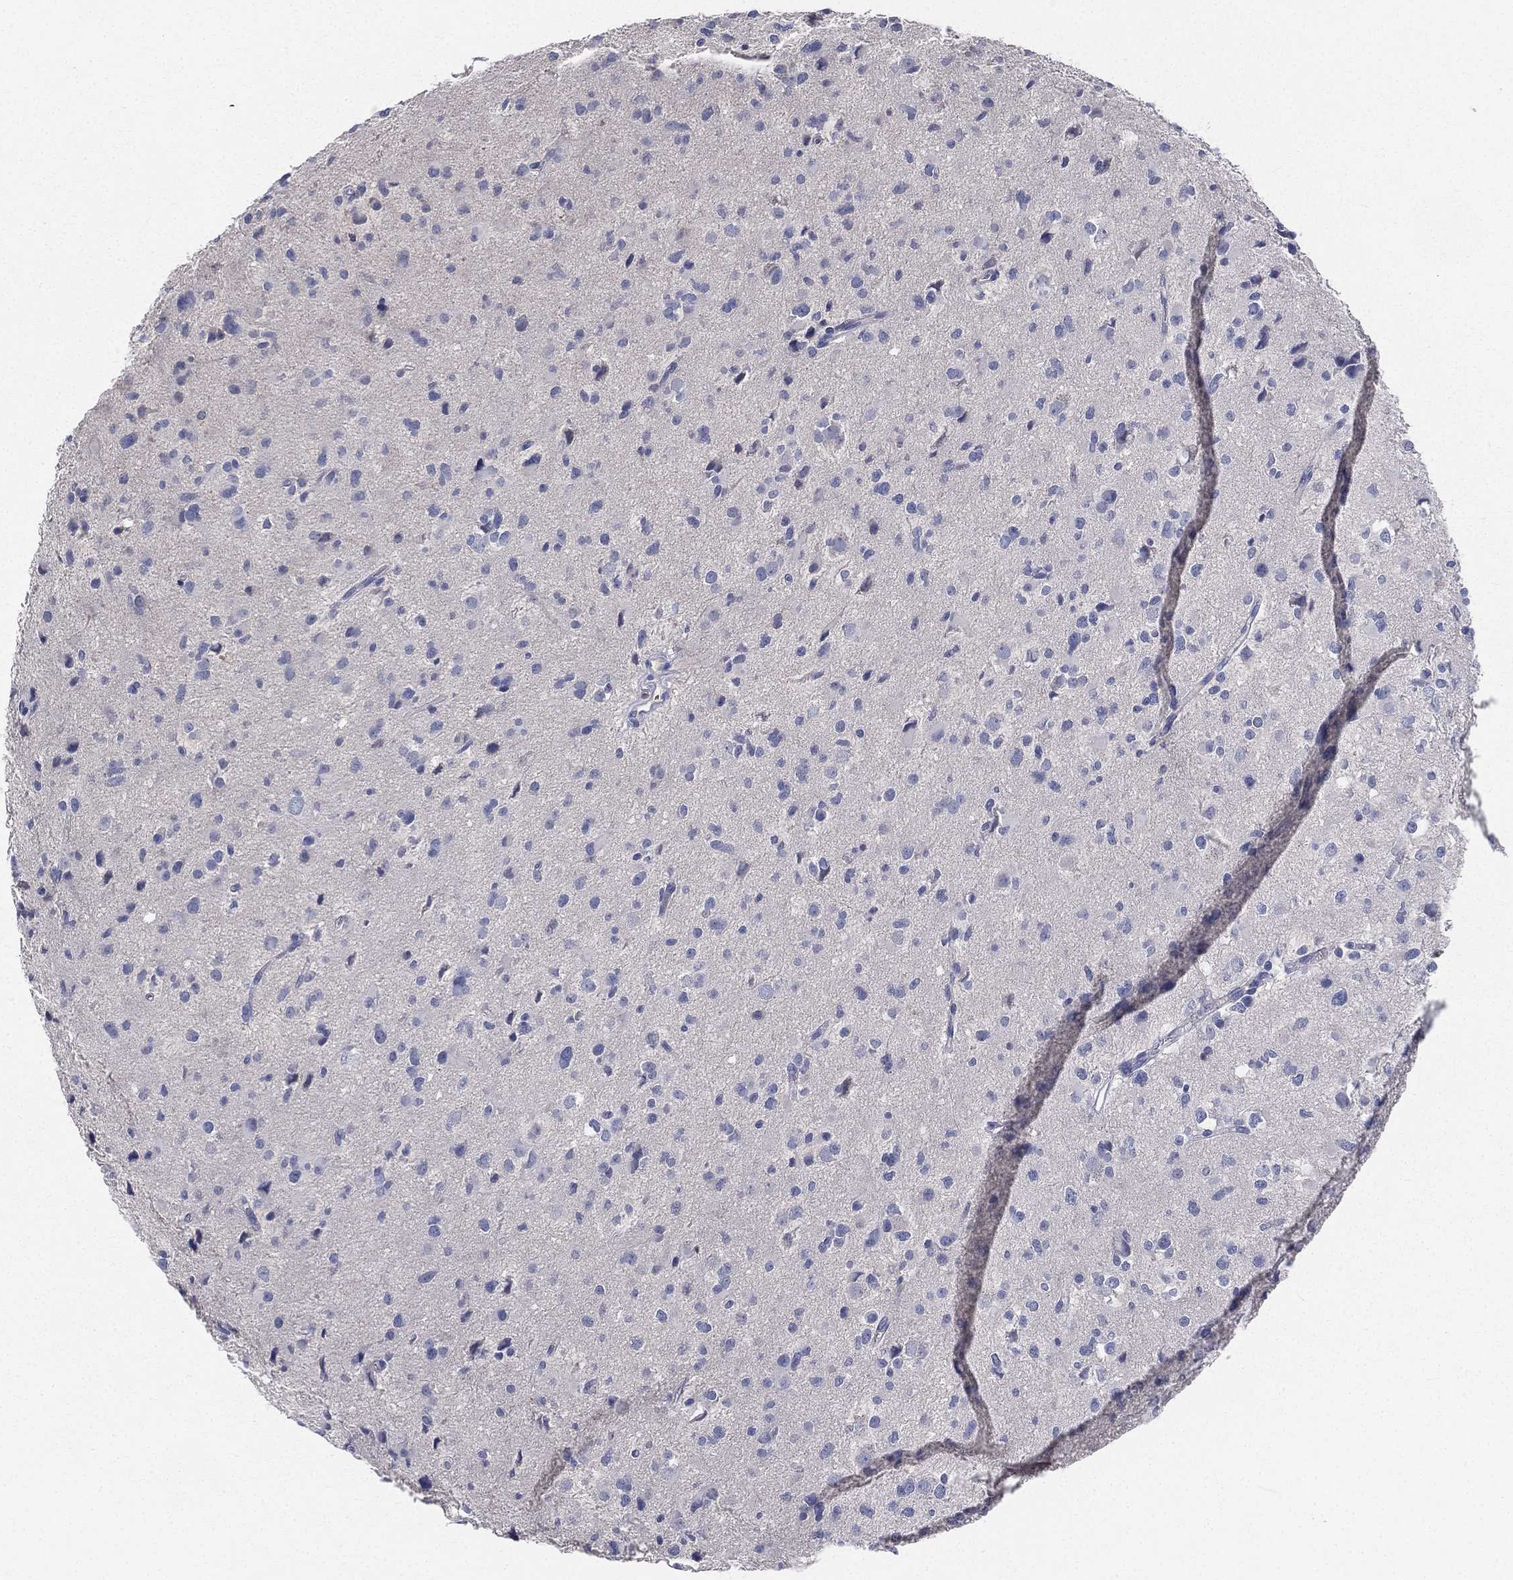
{"staining": {"intensity": "negative", "quantity": "none", "location": "none"}, "tissue": "glioma", "cell_type": "Tumor cells", "image_type": "cancer", "snomed": [{"axis": "morphology", "description": "Glioma, malignant, Low grade"}, {"axis": "topography", "description": "Brain"}], "caption": "DAB immunohistochemical staining of human low-grade glioma (malignant) demonstrates no significant expression in tumor cells.", "gene": "CD3D", "patient": {"sex": "female", "age": 32}}